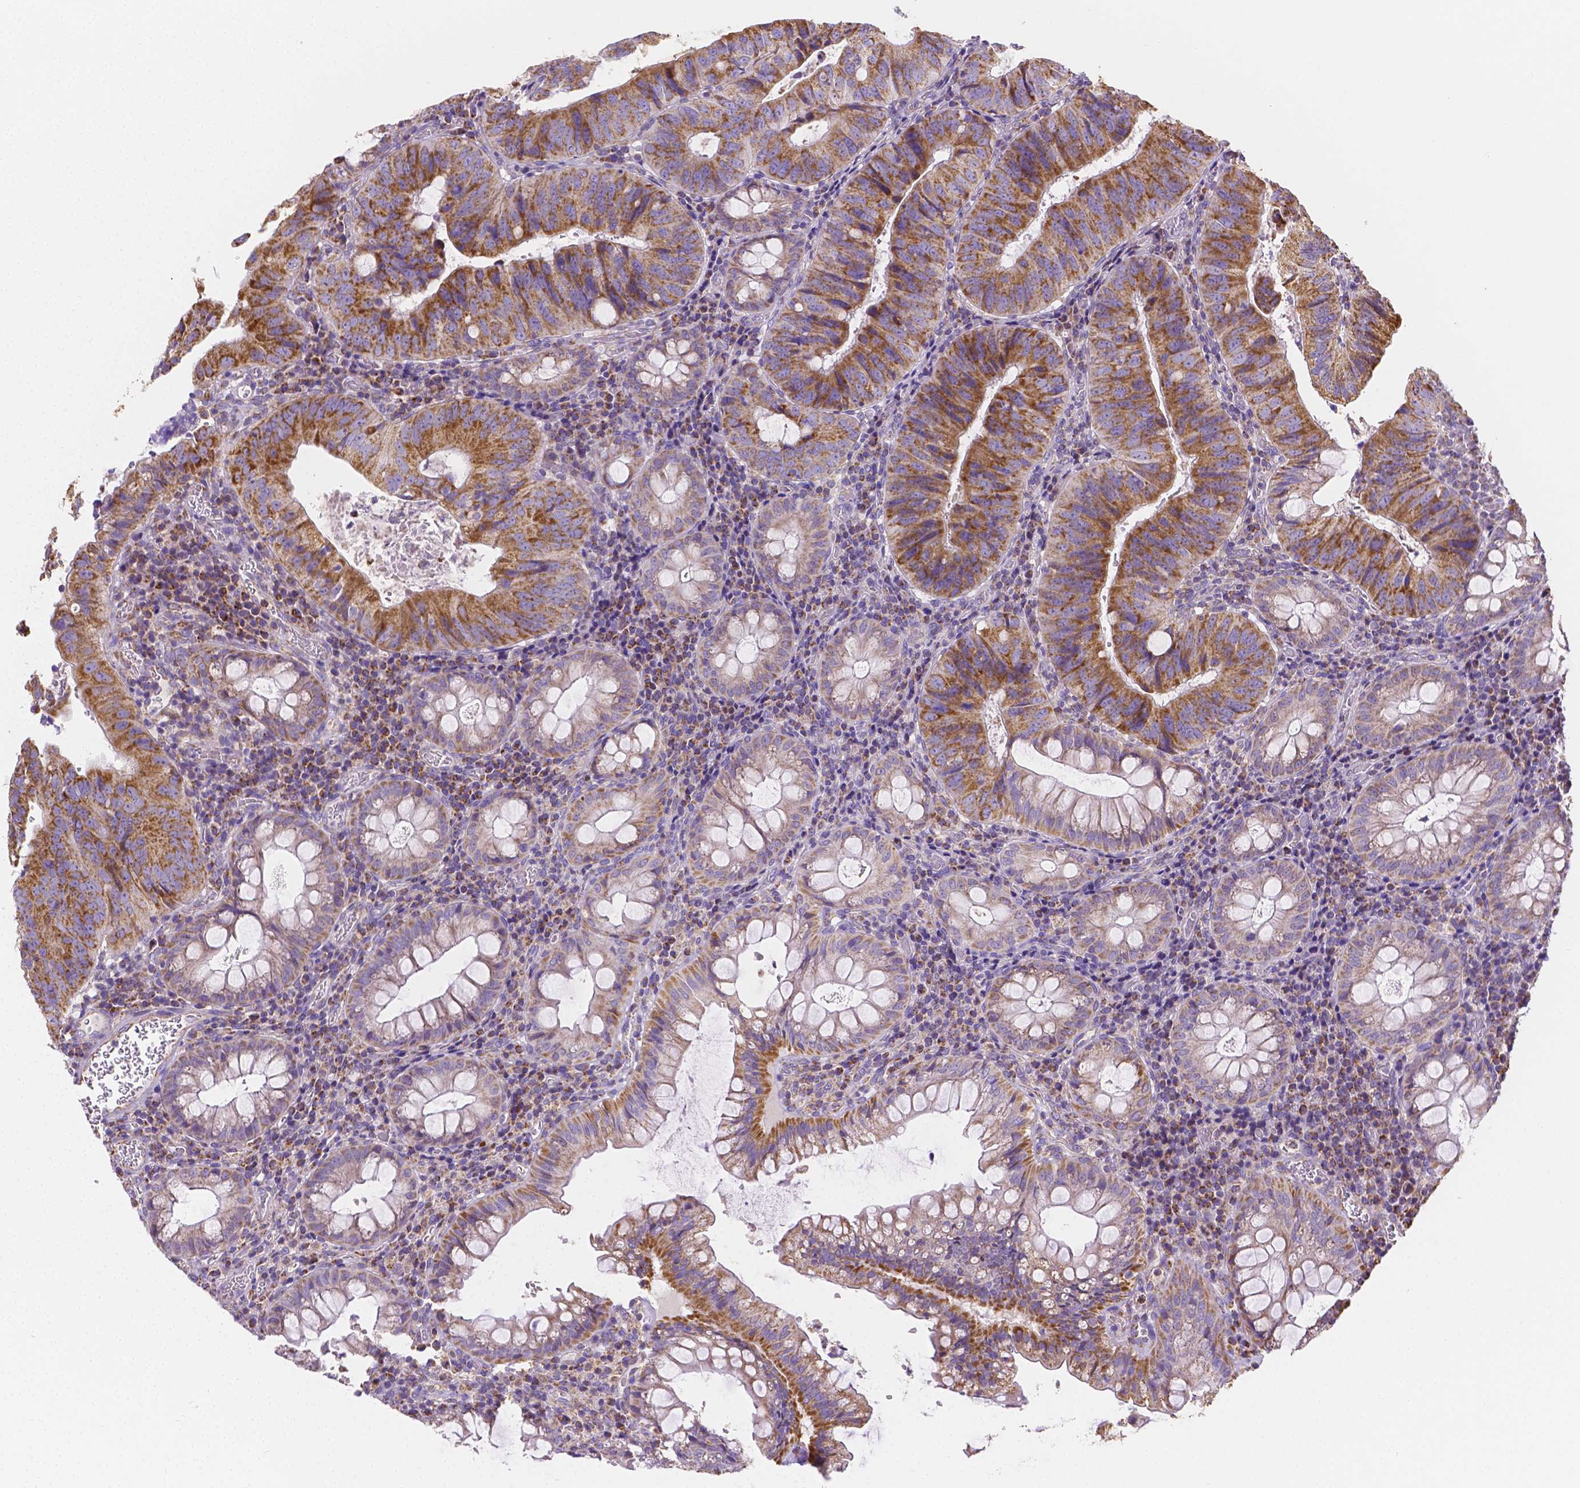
{"staining": {"intensity": "strong", "quantity": ">75%", "location": "cytoplasmic/membranous"}, "tissue": "colorectal cancer", "cell_type": "Tumor cells", "image_type": "cancer", "snomed": [{"axis": "morphology", "description": "Adenocarcinoma, NOS"}, {"axis": "topography", "description": "Colon"}], "caption": "This histopathology image reveals immunohistochemistry (IHC) staining of colorectal adenocarcinoma, with high strong cytoplasmic/membranous positivity in approximately >75% of tumor cells.", "gene": "SGTB", "patient": {"sex": "male", "age": 67}}